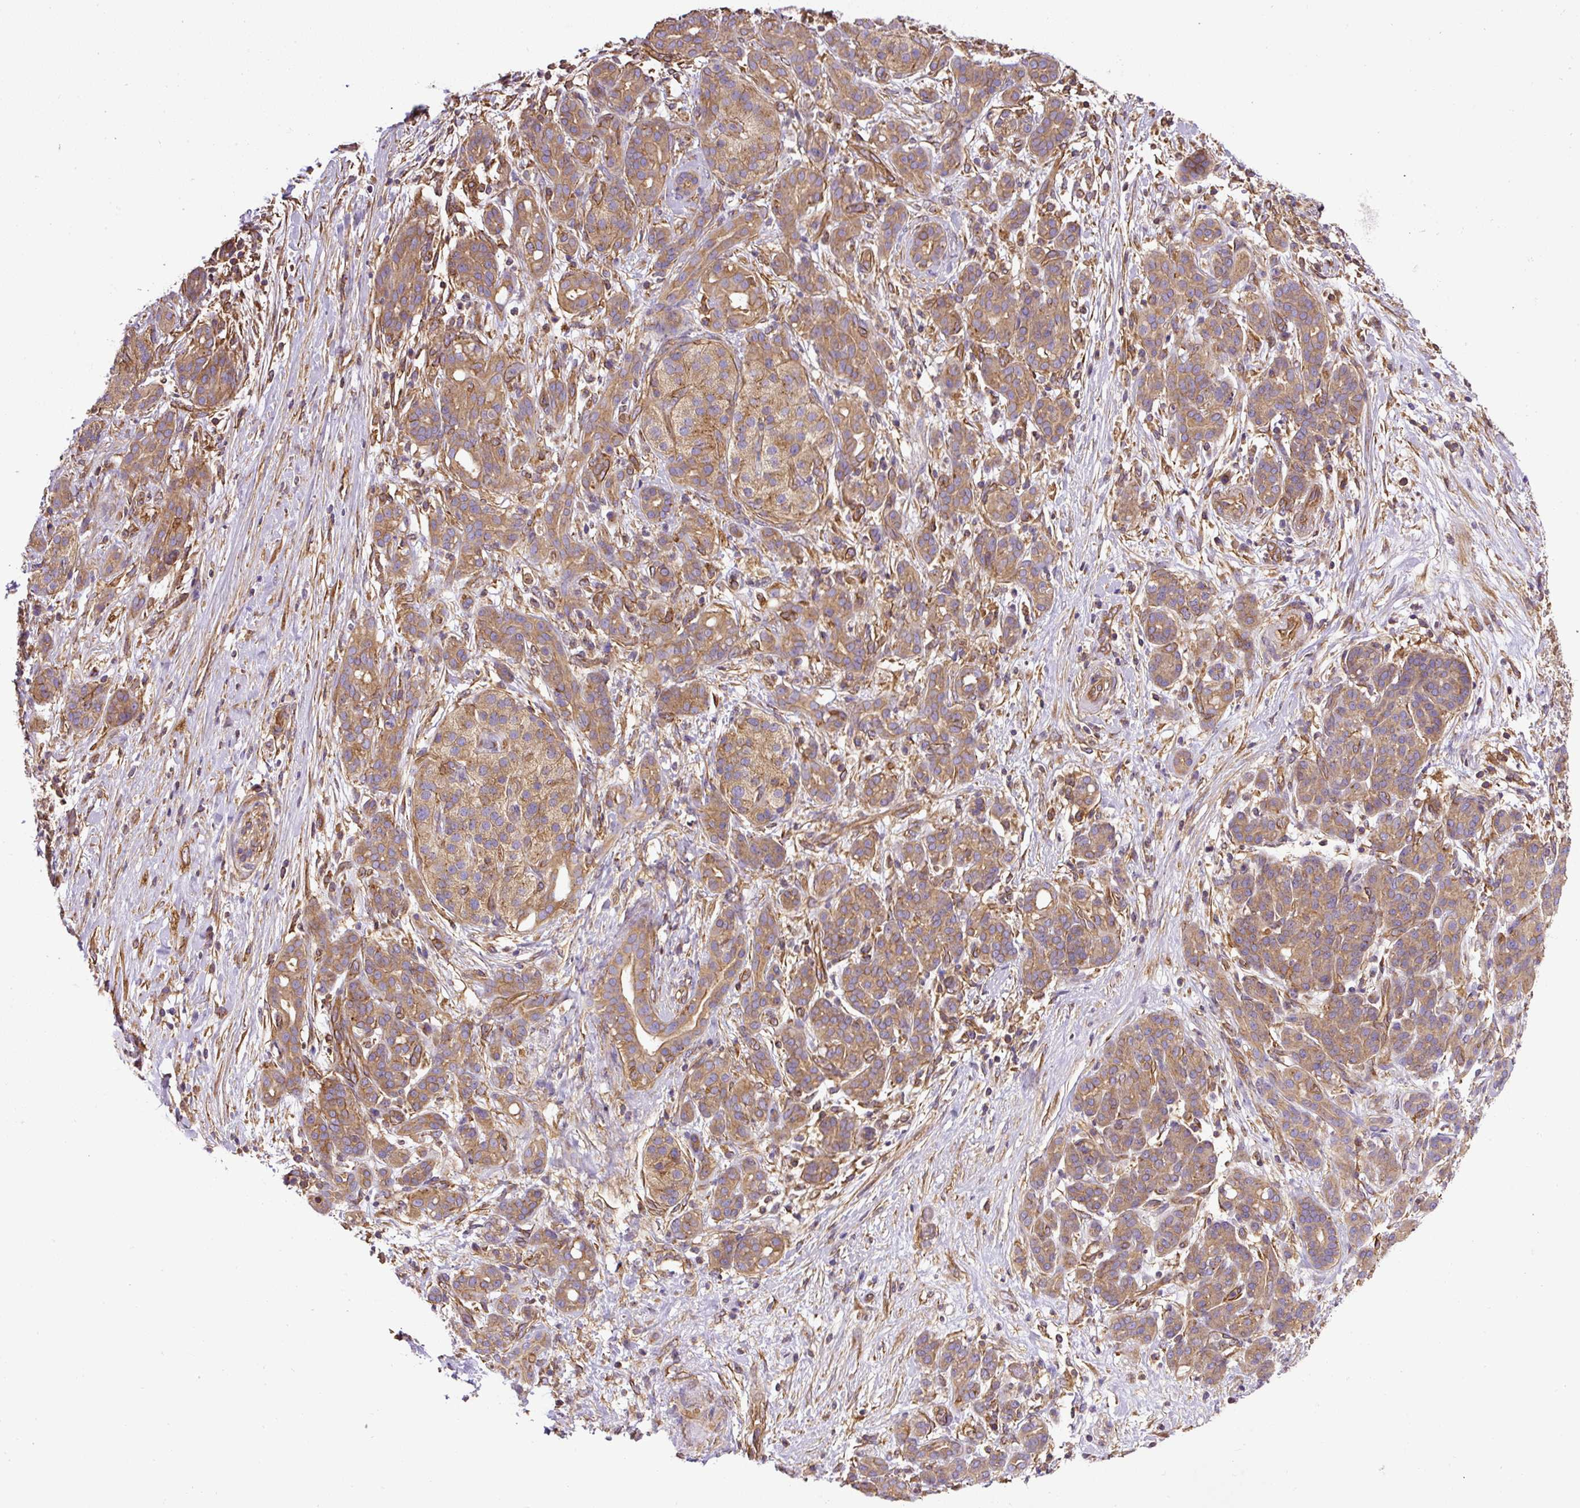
{"staining": {"intensity": "moderate", "quantity": ">75%", "location": "cytoplasmic/membranous"}, "tissue": "pancreatic cancer", "cell_type": "Tumor cells", "image_type": "cancer", "snomed": [{"axis": "morphology", "description": "Adenocarcinoma, NOS"}, {"axis": "topography", "description": "Pancreas"}], "caption": "Approximately >75% of tumor cells in pancreatic cancer (adenocarcinoma) display moderate cytoplasmic/membranous protein positivity as visualized by brown immunohistochemical staining.", "gene": "DCTN1", "patient": {"sex": "male", "age": 44}}